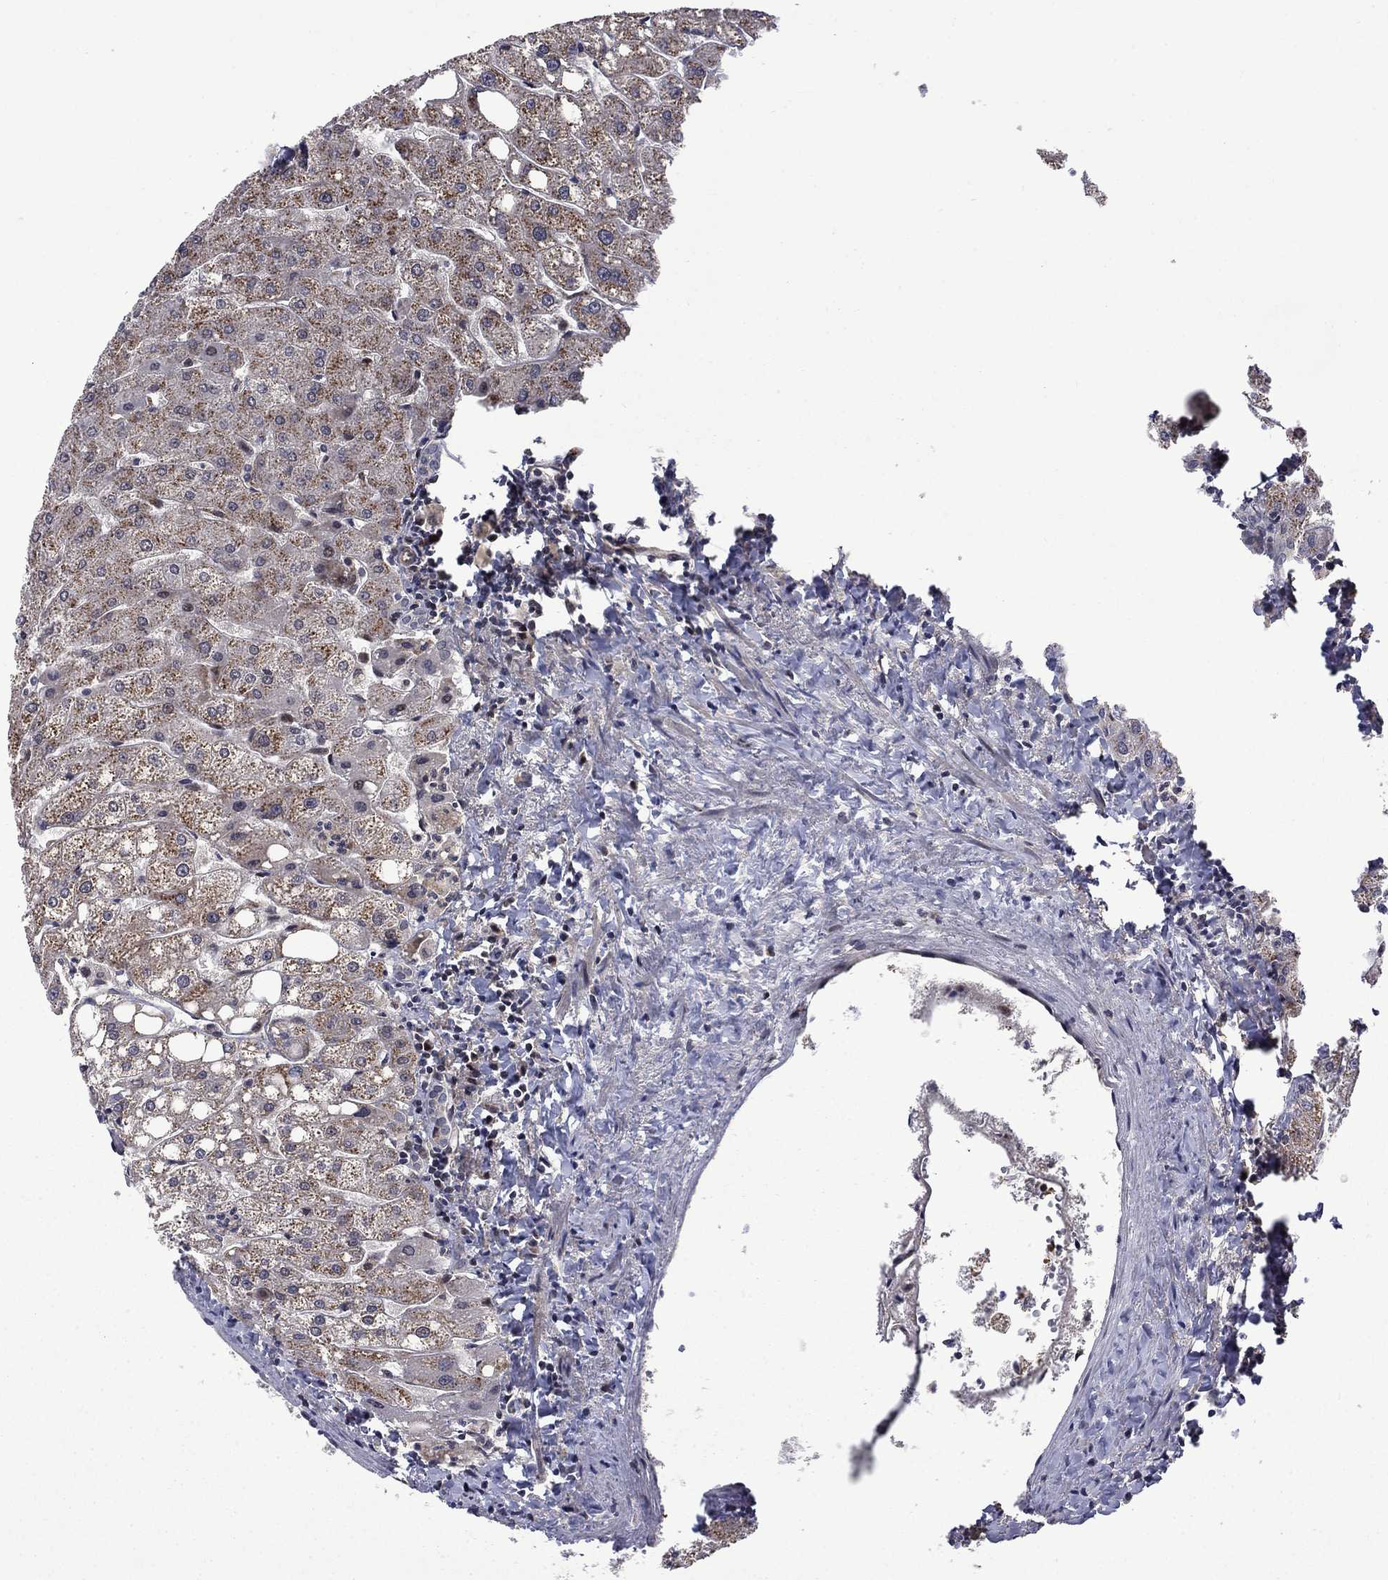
{"staining": {"intensity": "negative", "quantity": "none", "location": "none"}, "tissue": "liver", "cell_type": "Cholangiocytes", "image_type": "normal", "snomed": [{"axis": "morphology", "description": "Normal tissue, NOS"}, {"axis": "topography", "description": "Liver"}], "caption": "Protein analysis of unremarkable liver displays no significant staining in cholangiocytes.", "gene": "KPNA3", "patient": {"sex": "male", "age": 67}}